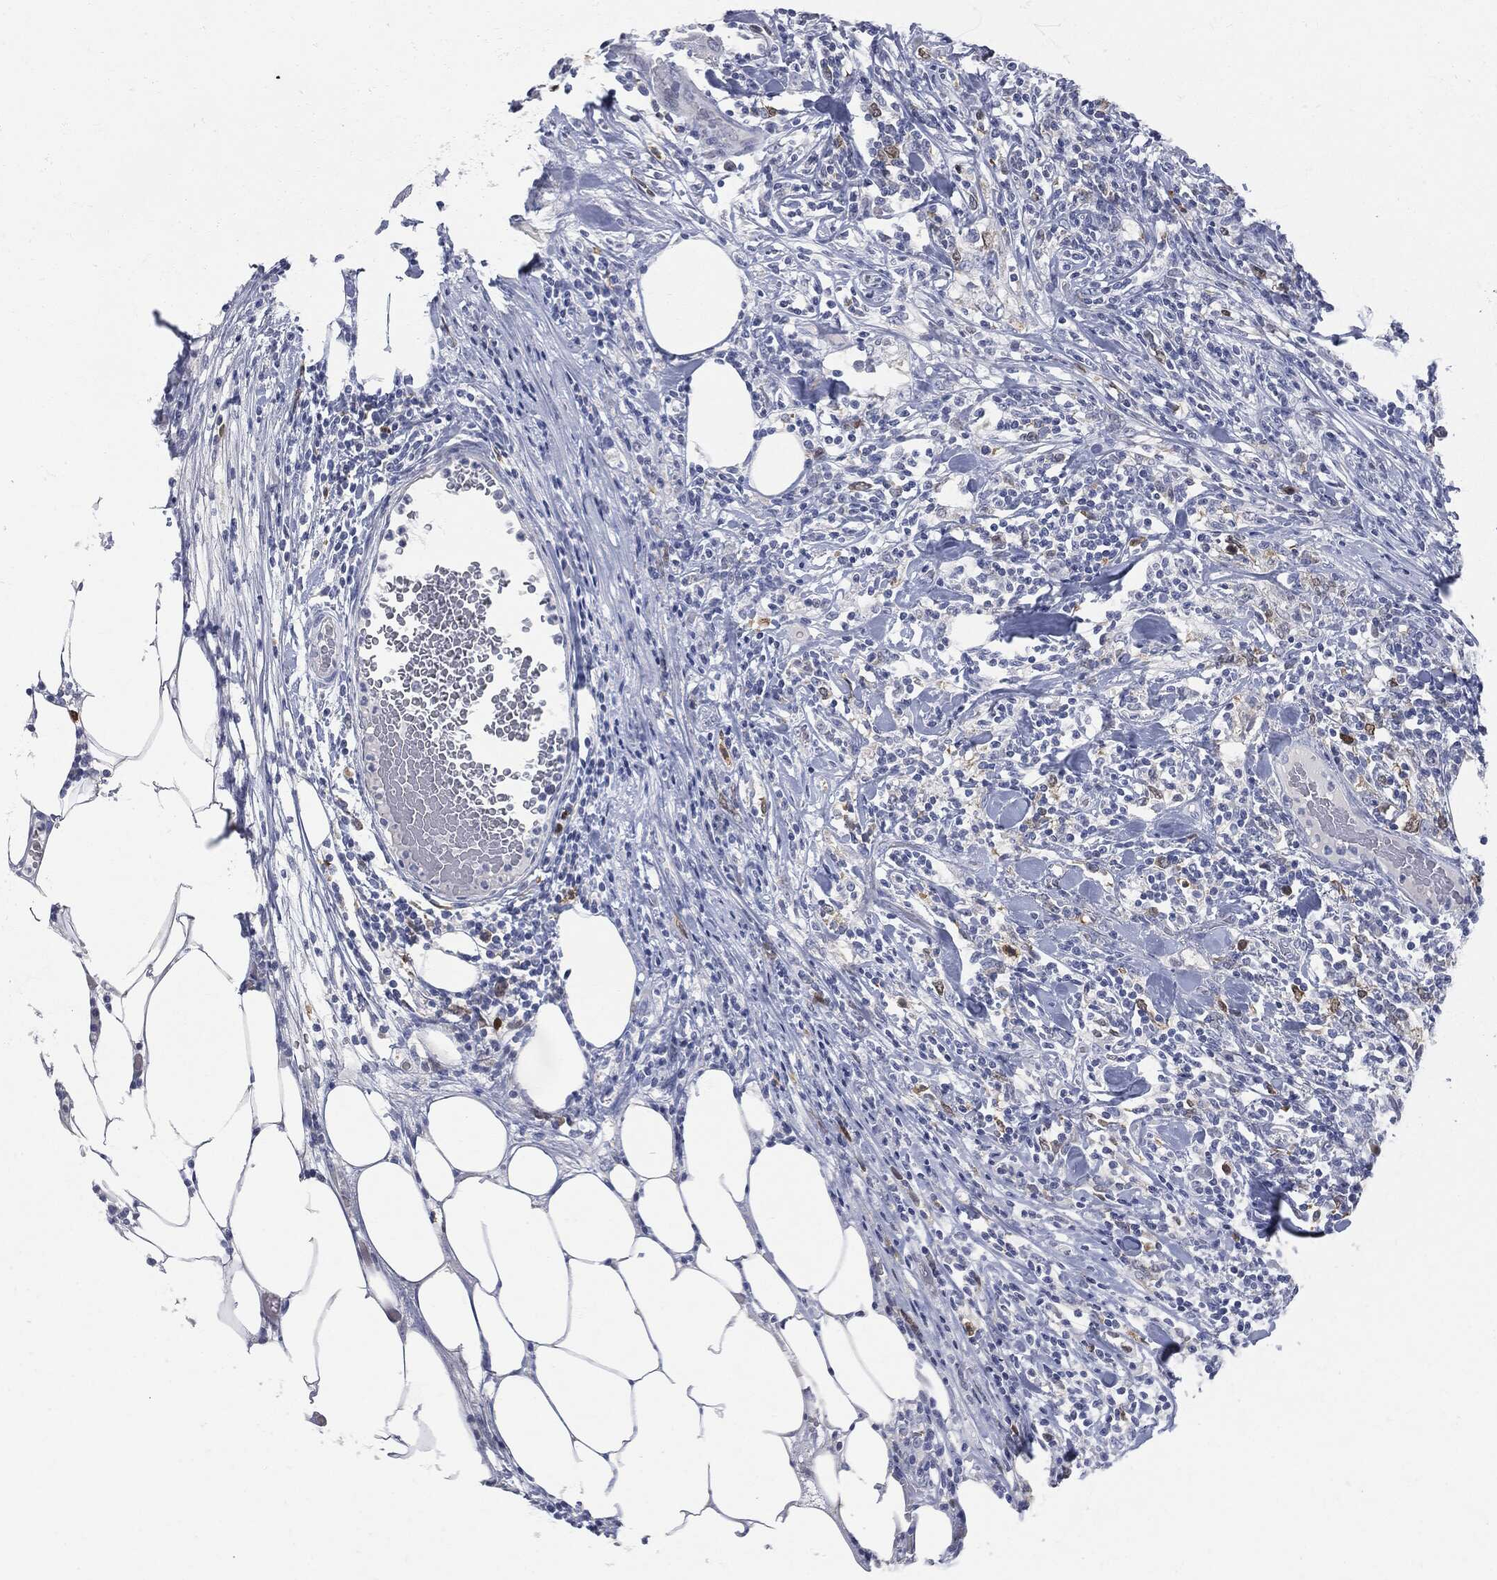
{"staining": {"intensity": "moderate", "quantity": "<25%", "location": "cytoplasmic/membranous"}, "tissue": "lymphoma", "cell_type": "Tumor cells", "image_type": "cancer", "snomed": [{"axis": "morphology", "description": "Malignant lymphoma, non-Hodgkin's type, High grade"}, {"axis": "topography", "description": "Lymph node"}], "caption": "The photomicrograph shows a brown stain indicating the presence of a protein in the cytoplasmic/membranous of tumor cells in lymphoma.", "gene": "UBE2C", "patient": {"sex": "female", "age": 84}}